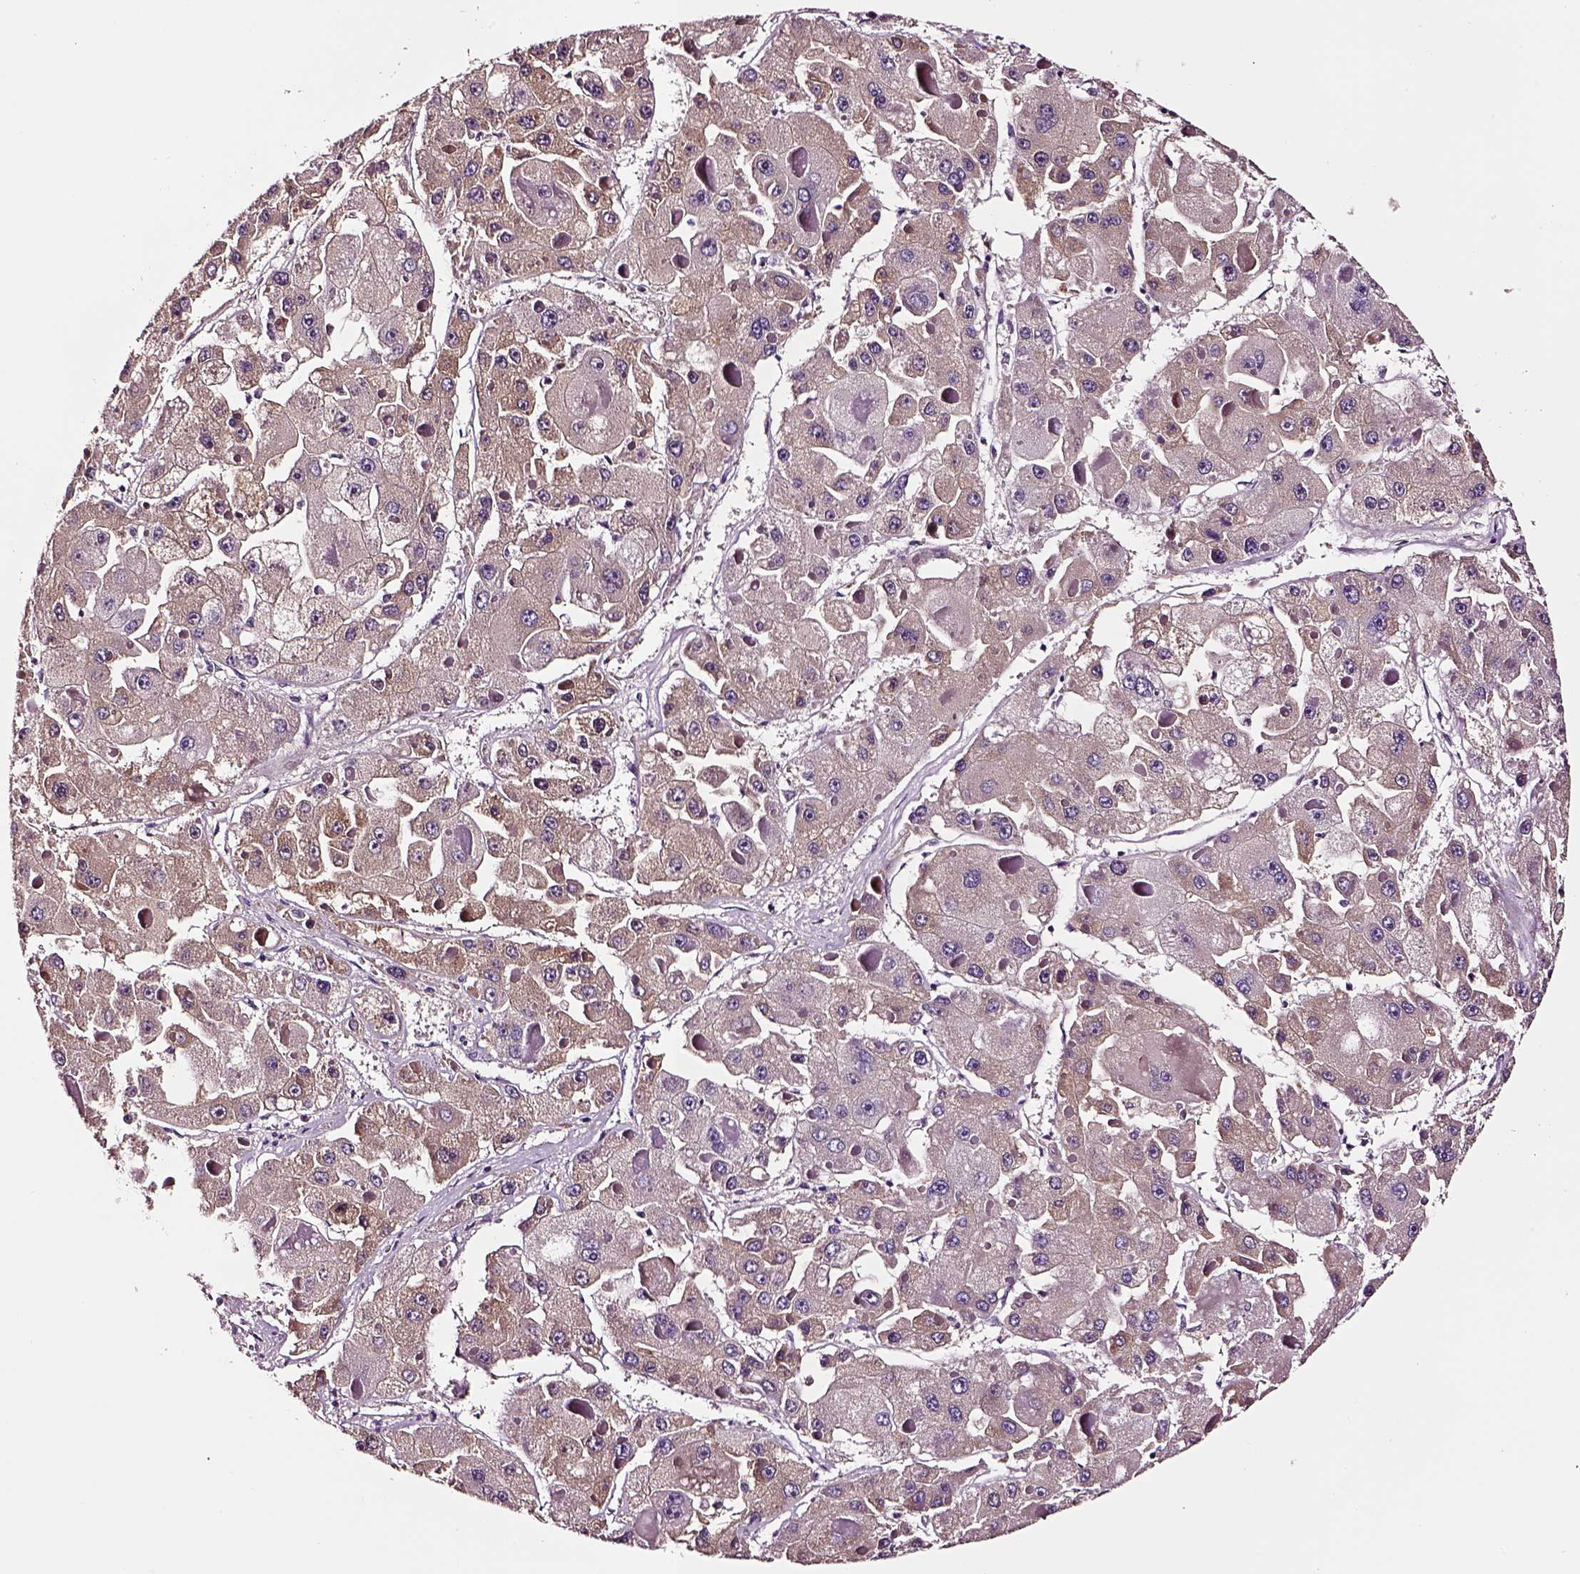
{"staining": {"intensity": "weak", "quantity": ">75%", "location": "cytoplasmic/membranous"}, "tissue": "liver cancer", "cell_type": "Tumor cells", "image_type": "cancer", "snomed": [{"axis": "morphology", "description": "Carcinoma, Hepatocellular, NOS"}, {"axis": "topography", "description": "Liver"}], "caption": "The histopathology image shows staining of liver hepatocellular carcinoma, revealing weak cytoplasmic/membranous protein staining (brown color) within tumor cells. (DAB IHC, brown staining for protein, blue staining for nuclei).", "gene": "TF", "patient": {"sex": "female", "age": 73}}